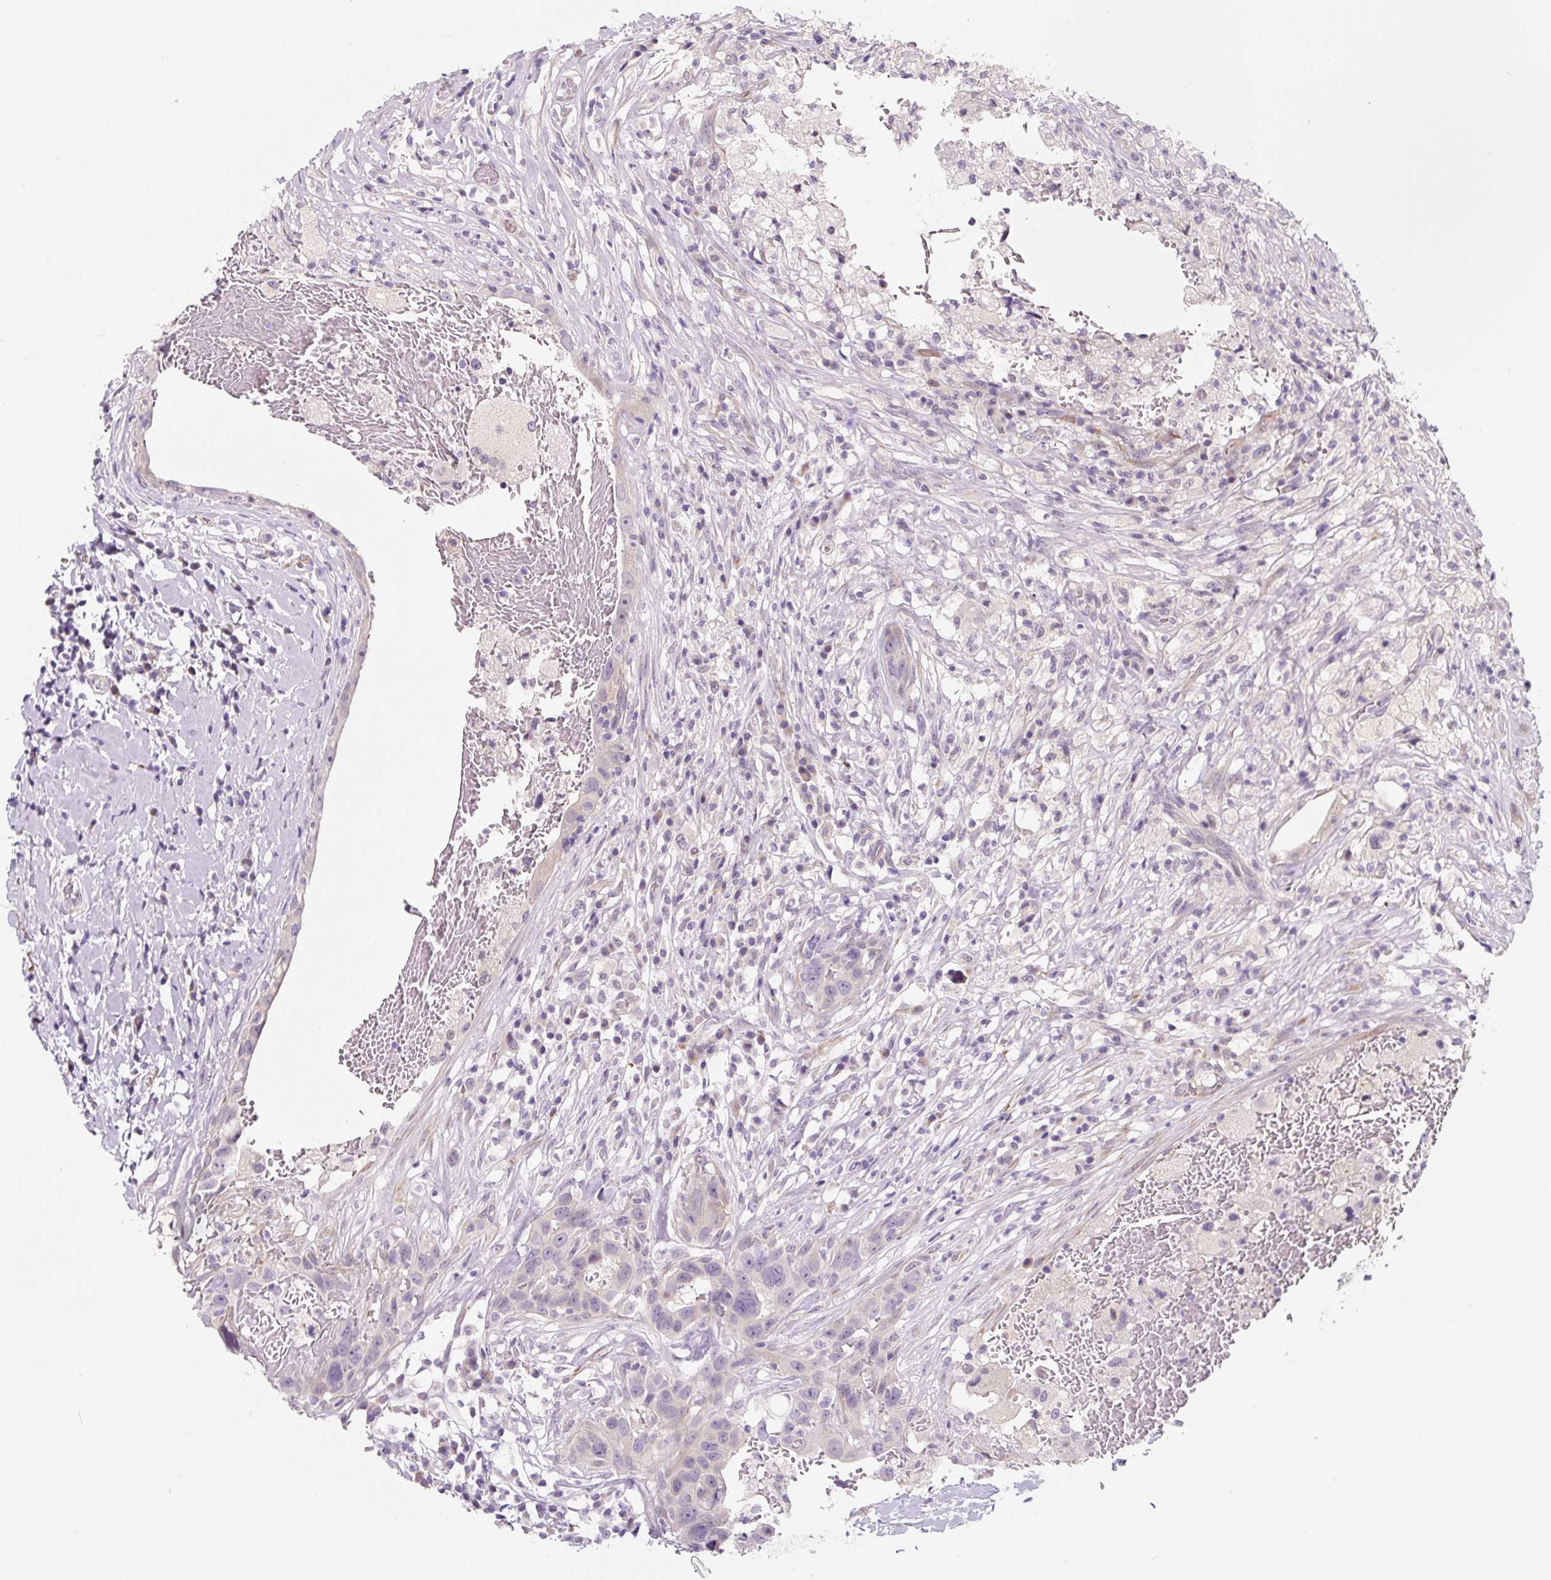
{"staining": {"intensity": "negative", "quantity": "none", "location": "none"}, "tissue": "breast cancer", "cell_type": "Tumor cells", "image_type": "cancer", "snomed": [{"axis": "morphology", "description": "Duct carcinoma"}, {"axis": "topography", "description": "Breast"}], "caption": "Tumor cells are negative for protein expression in human breast cancer (intraductal carcinoma). The staining is performed using DAB brown chromogen with nuclei counter-stained in using hematoxylin.", "gene": "CCL25", "patient": {"sex": "female", "age": 27}}